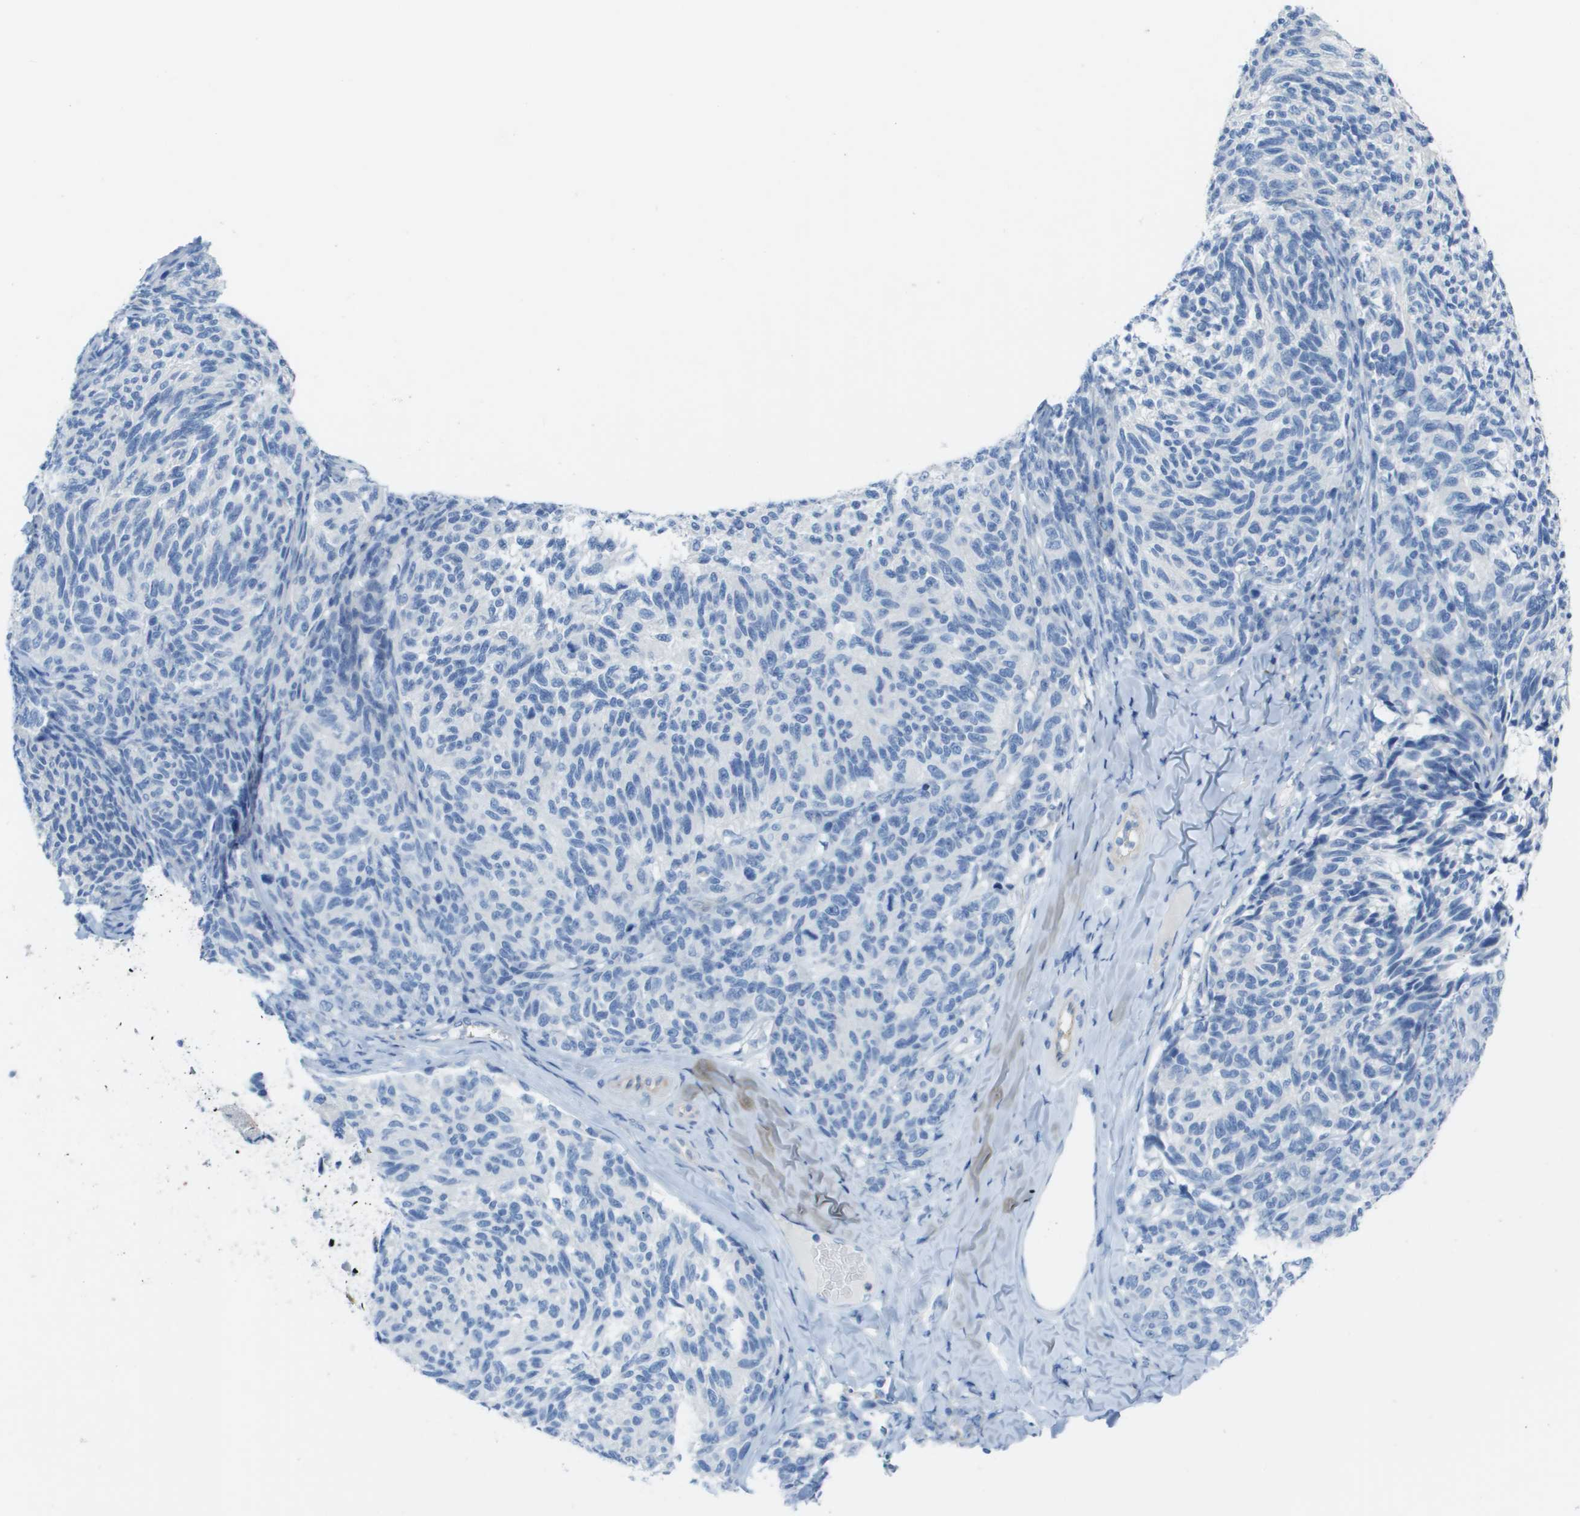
{"staining": {"intensity": "negative", "quantity": "none", "location": "none"}, "tissue": "melanoma", "cell_type": "Tumor cells", "image_type": "cancer", "snomed": [{"axis": "morphology", "description": "Malignant melanoma, NOS"}, {"axis": "topography", "description": "Skin"}], "caption": "Micrograph shows no significant protein positivity in tumor cells of melanoma.", "gene": "CD46", "patient": {"sex": "female", "age": 73}}